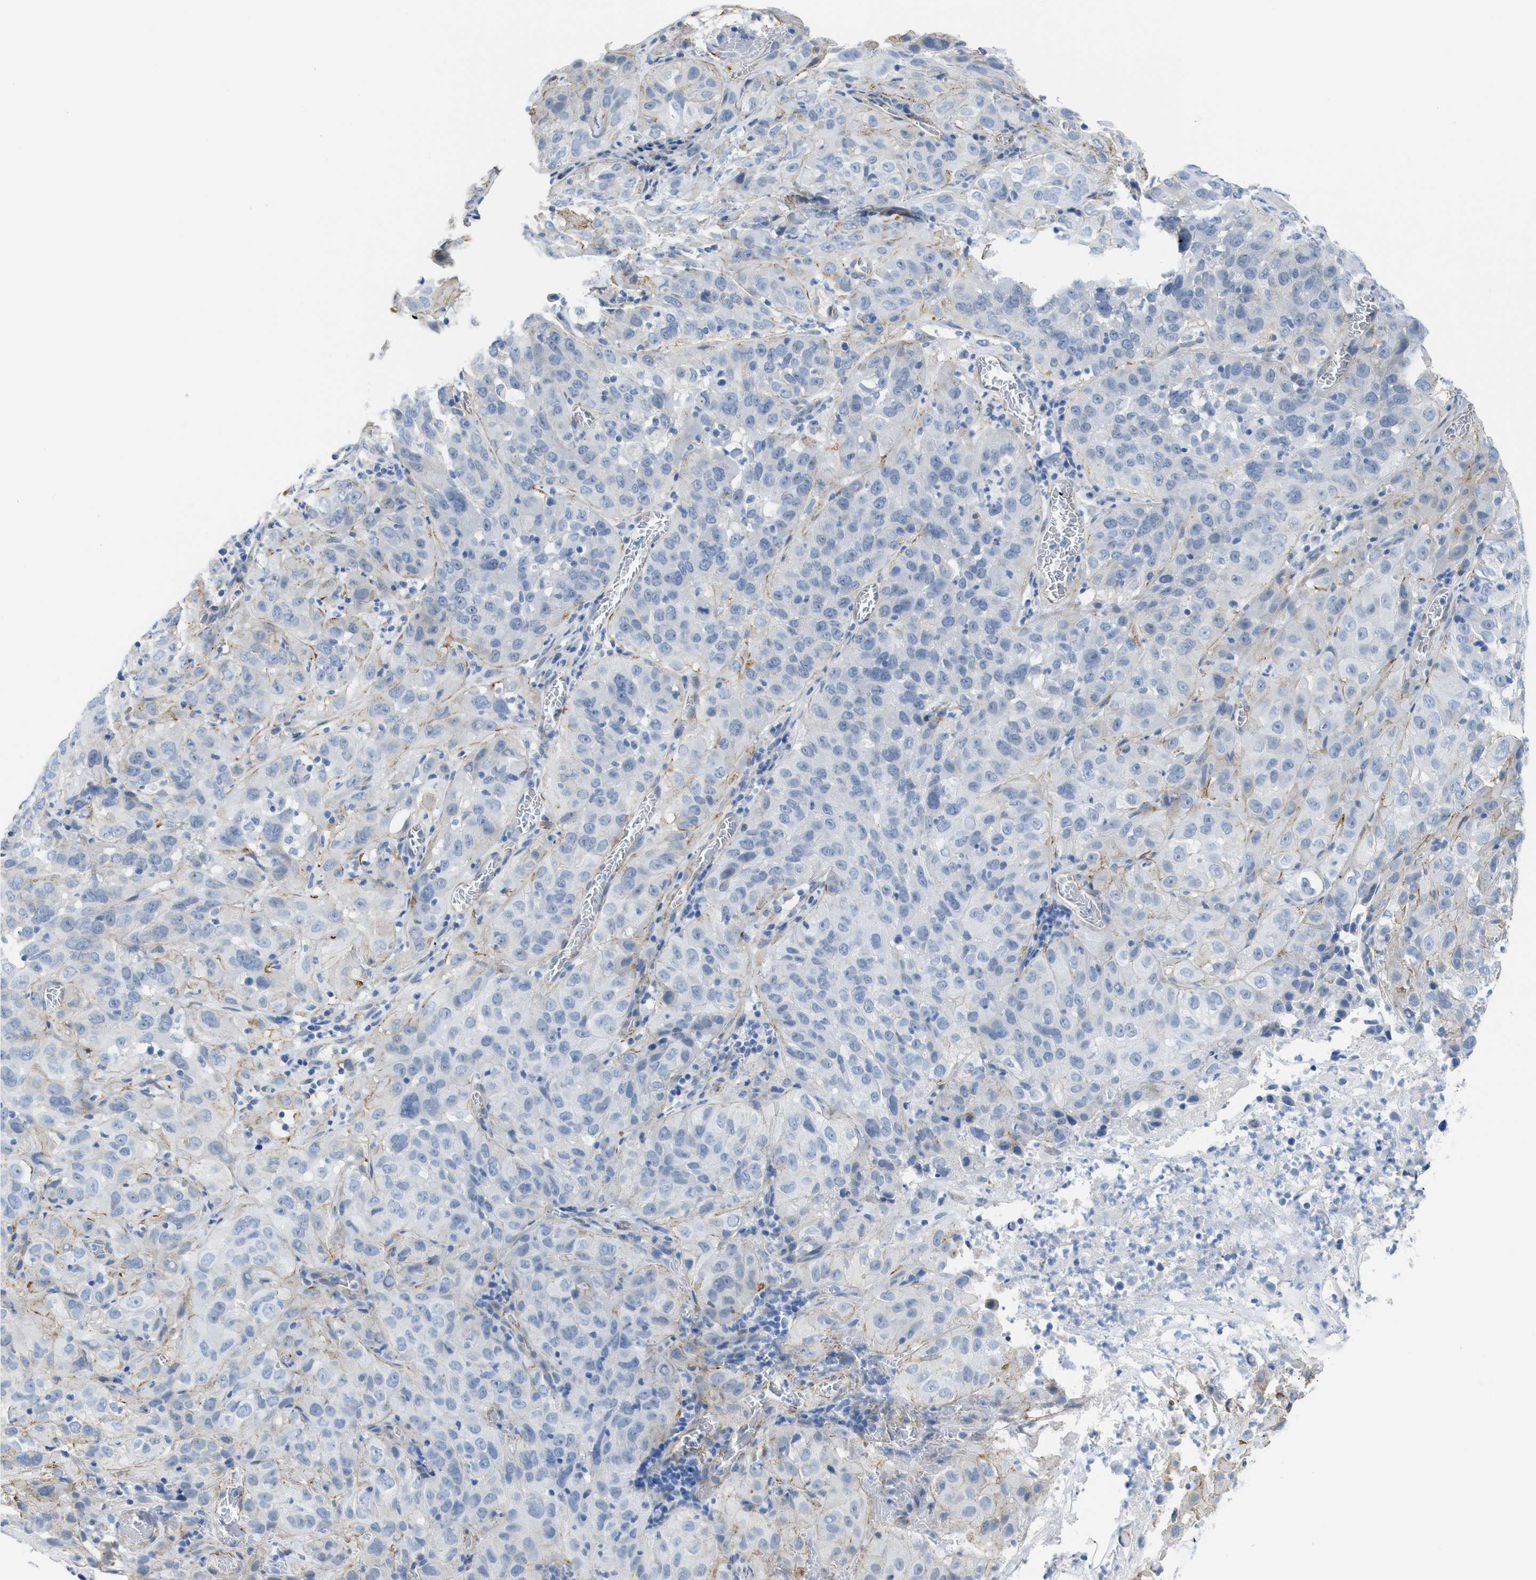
{"staining": {"intensity": "negative", "quantity": "none", "location": "none"}, "tissue": "cervical cancer", "cell_type": "Tumor cells", "image_type": "cancer", "snomed": [{"axis": "morphology", "description": "Squamous cell carcinoma, NOS"}, {"axis": "topography", "description": "Cervix"}], "caption": "Tumor cells are negative for protein expression in human cervical cancer.", "gene": "TUB", "patient": {"sex": "female", "age": 32}}